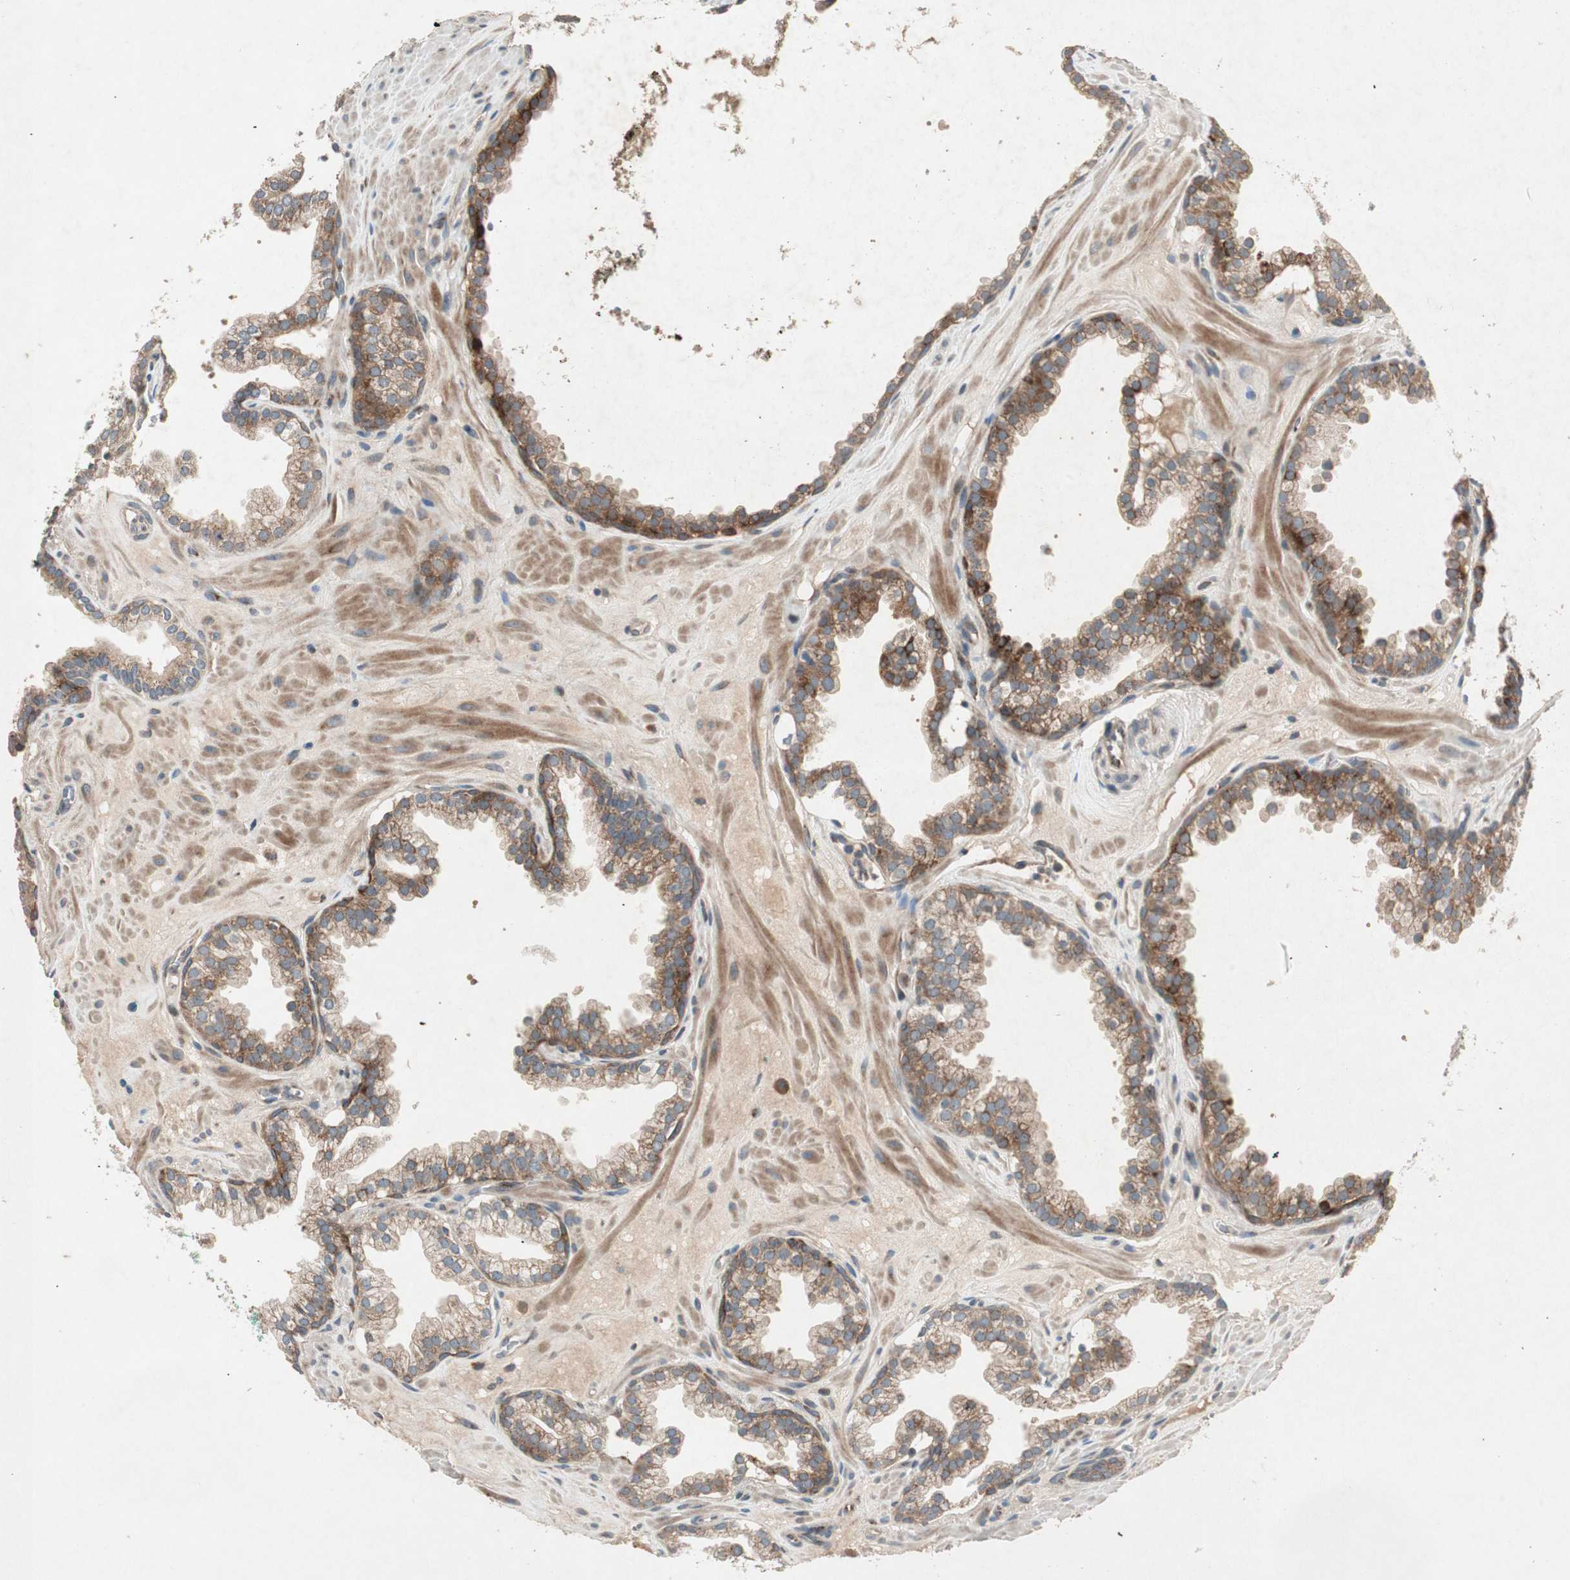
{"staining": {"intensity": "strong", "quantity": "25%-75%", "location": "cytoplasmic/membranous"}, "tissue": "prostate cancer", "cell_type": "Tumor cells", "image_type": "cancer", "snomed": [{"axis": "morphology", "description": "Adenocarcinoma, Low grade"}, {"axis": "topography", "description": "Prostate"}], "caption": "Immunohistochemical staining of human prostate adenocarcinoma (low-grade) displays strong cytoplasmic/membranous protein positivity in about 25%-75% of tumor cells.", "gene": "APOO", "patient": {"sex": "male", "age": 57}}